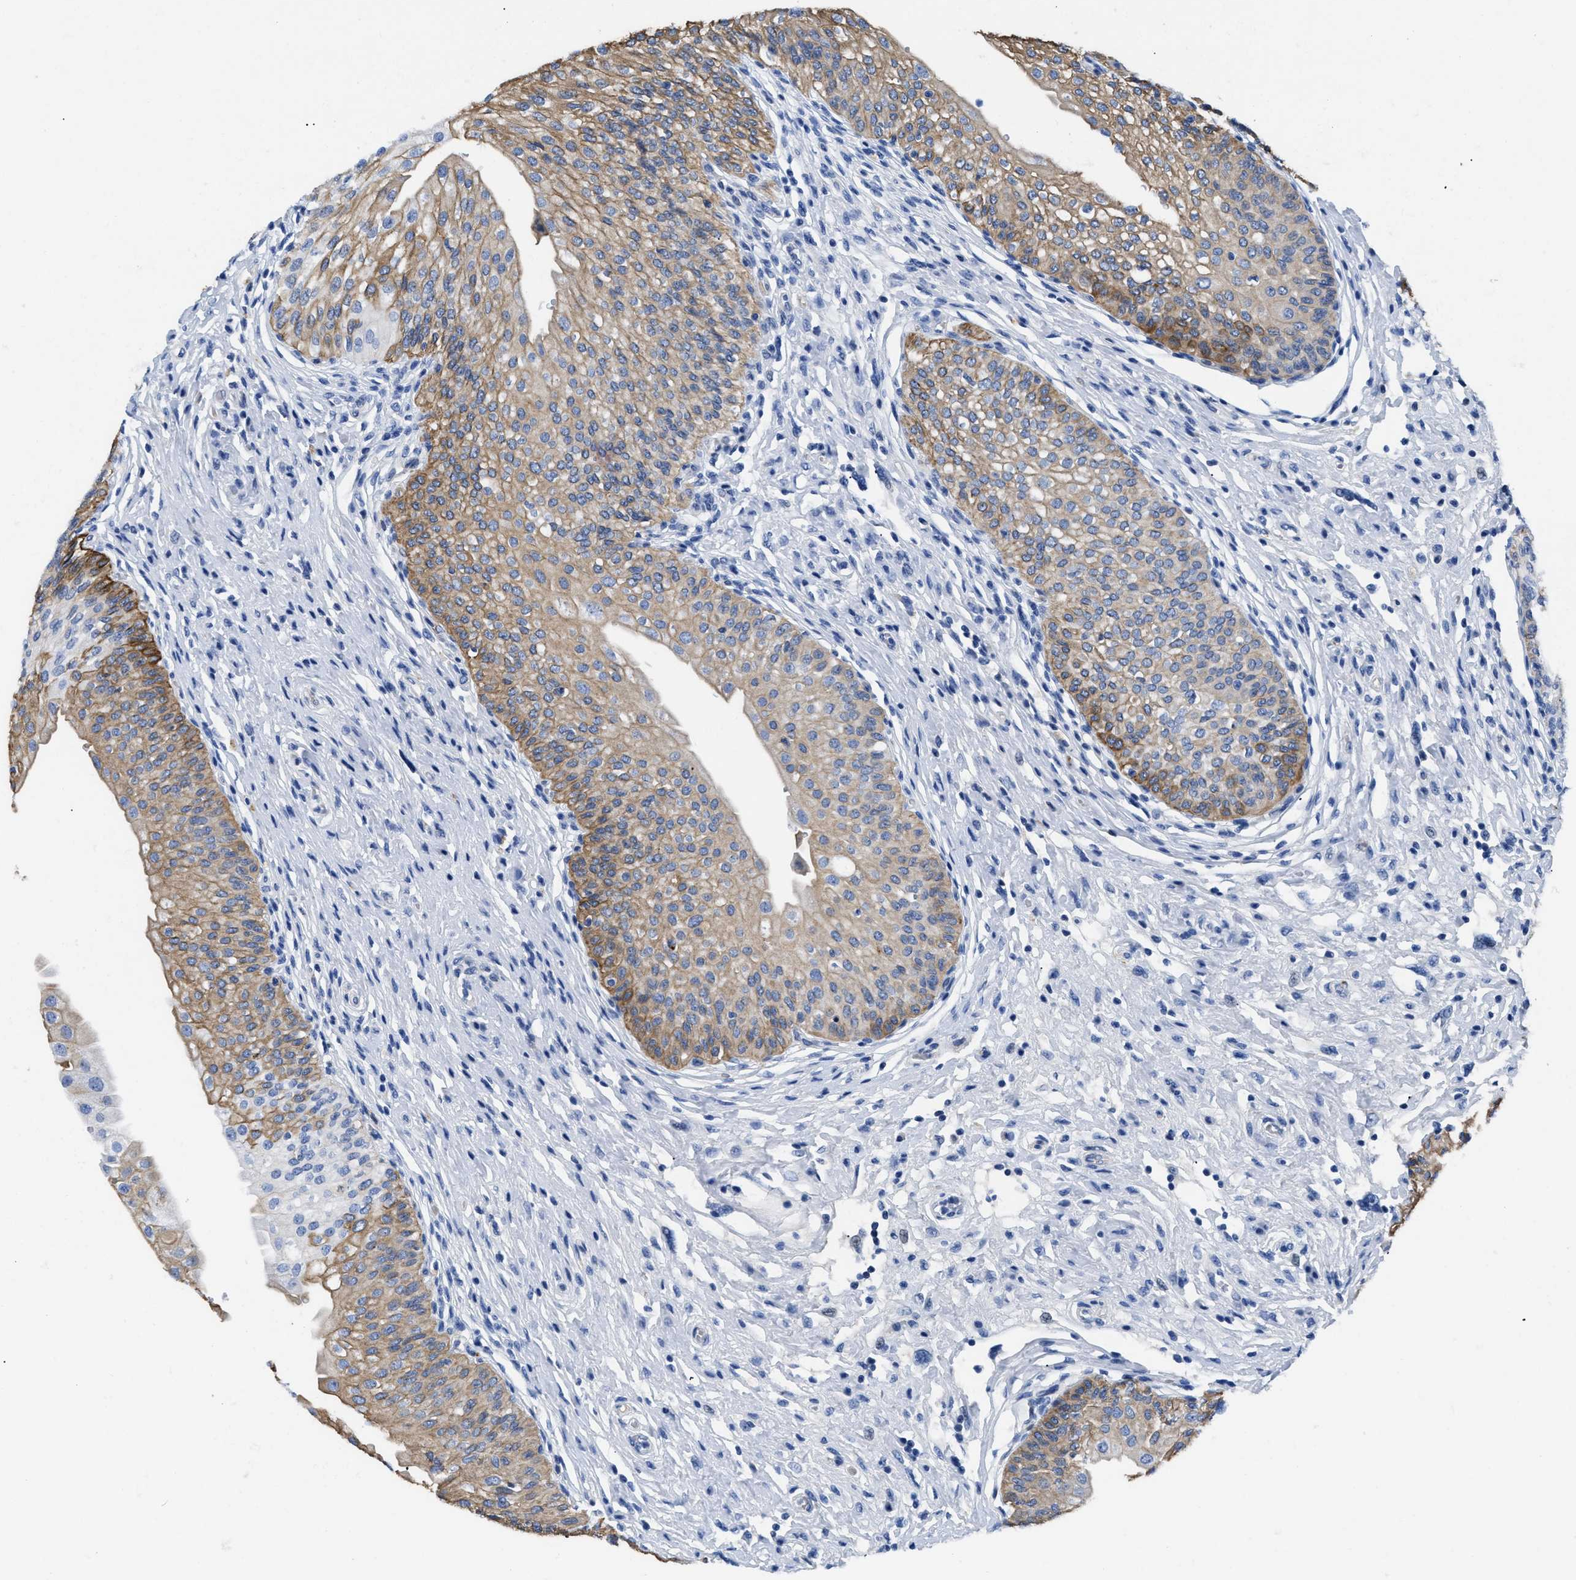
{"staining": {"intensity": "strong", "quantity": "<25%", "location": "cytoplasmic/membranous"}, "tissue": "urinary bladder", "cell_type": "Urothelial cells", "image_type": "normal", "snomed": [{"axis": "morphology", "description": "Normal tissue, NOS"}, {"axis": "topography", "description": "Urinary bladder"}], "caption": "Protein expression by immunohistochemistry exhibits strong cytoplasmic/membranous staining in approximately <25% of urothelial cells in normal urinary bladder.", "gene": "TMEM68", "patient": {"sex": "male", "age": 46}}